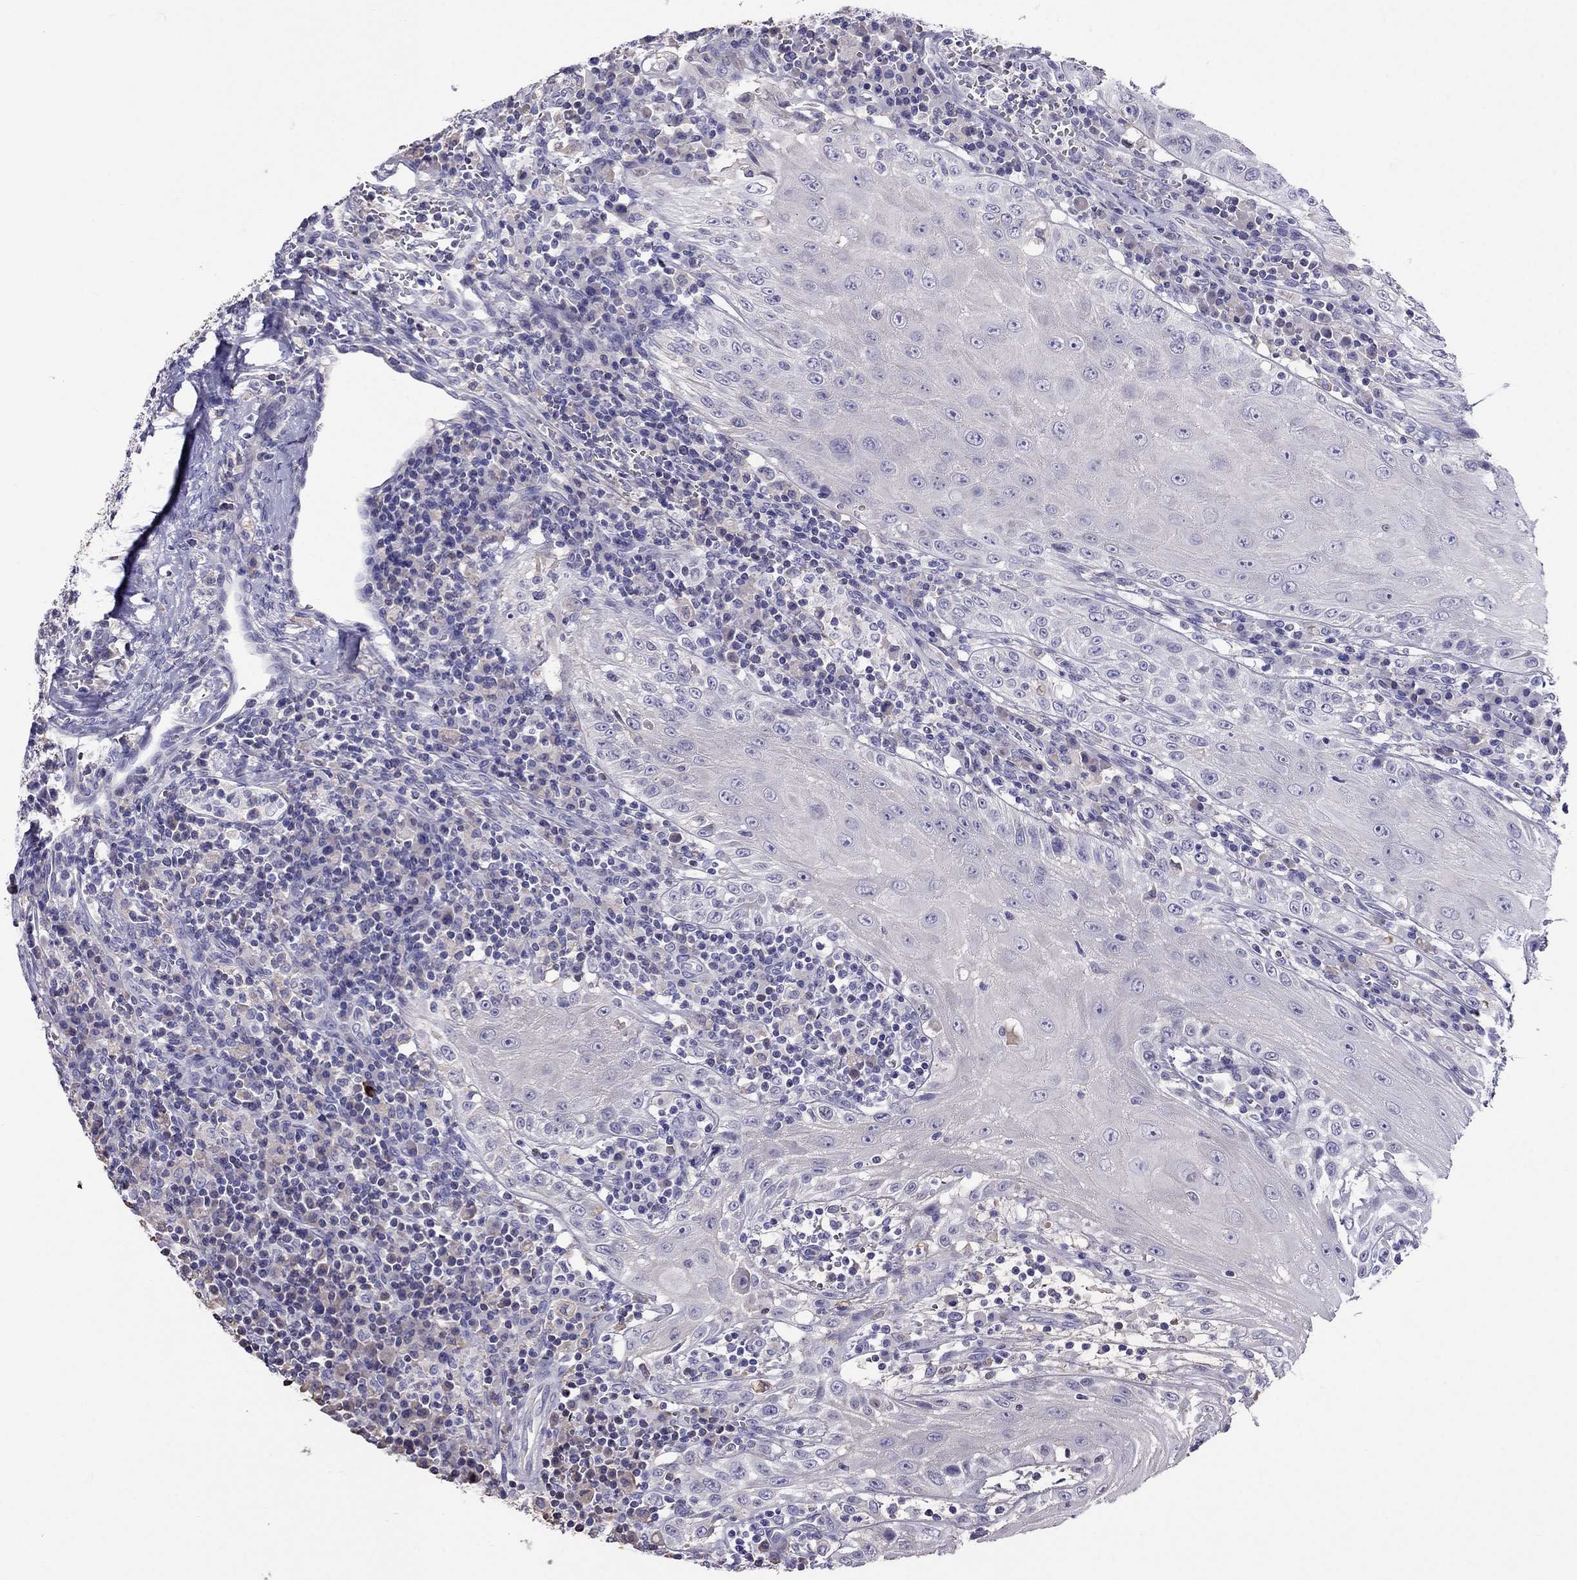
{"staining": {"intensity": "negative", "quantity": "none", "location": "none"}, "tissue": "head and neck cancer", "cell_type": "Tumor cells", "image_type": "cancer", "snomed": [{"axis": "morphology", "description": "Squamous cell carcinoma, NOS"}, {"axis": "topography", "description": "Oral tissue"}, {"axis": "topography", "description": "Head-Neck"}], "caption": "Micrograph shows no significant protein staining in tumor cells of head and neck squamous cell carcinoma.", "gene": "TBC1D21", "patient": {"sex": "male", "age": 58}}